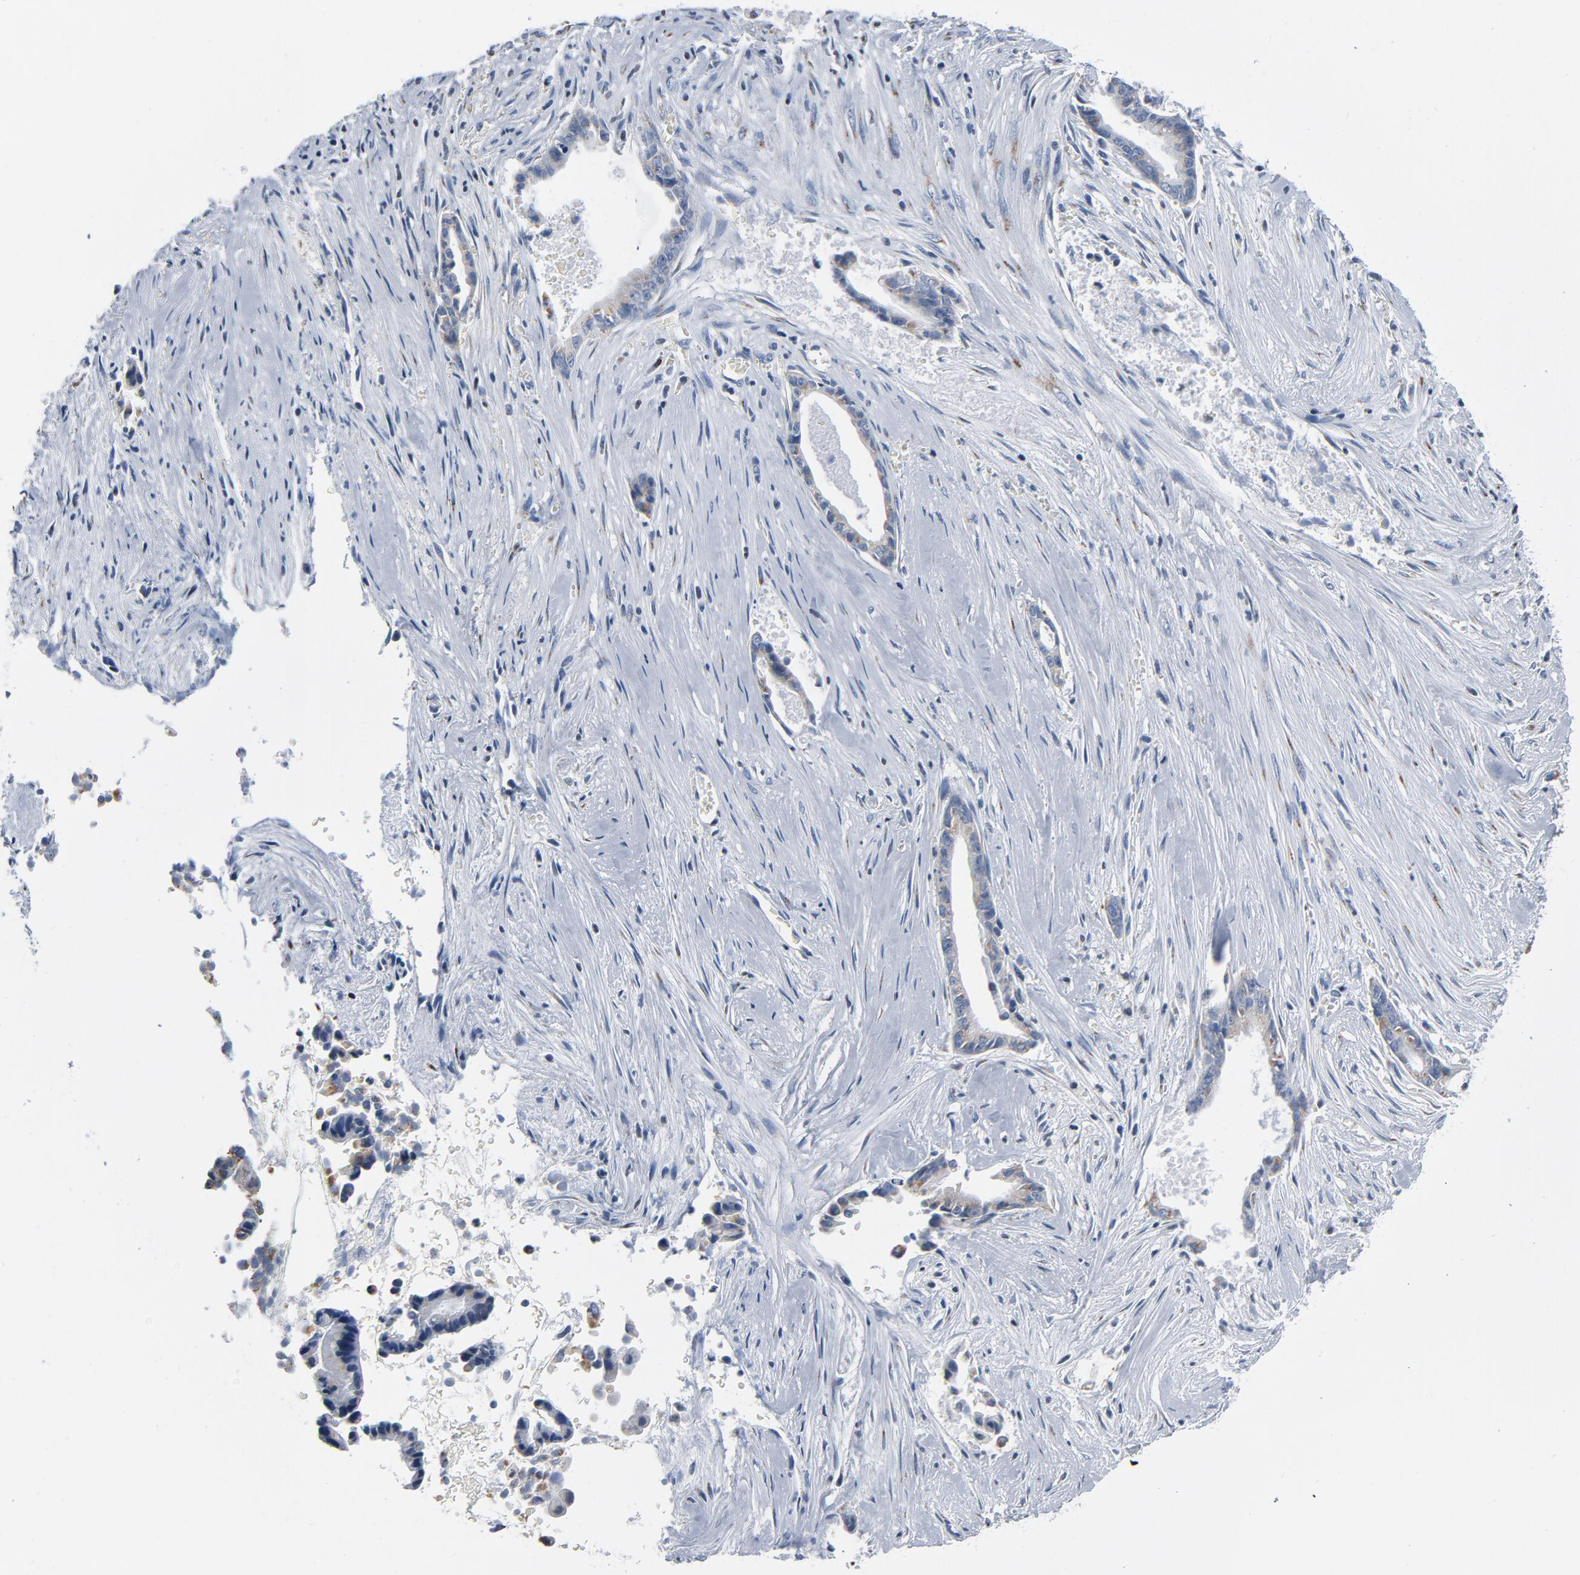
{"staining": {"intensity": "moderate", "quantity": "<25%", "location": "cytoplasmic/membranous"}, "tissue": "liver cancer", "cell_type": "Tumor cells", "image_type": "cancer", "snomed": [{"axis": "morphology", "description": "Cholangiocarcinoma"}, {"axis": "topography", "description": "Liver"}], "caption": "Protein analysis of liver cancer (cholangiocarcinoma) tissue displays moderate cytoplasmic/membranous expression in about <25% of tumor cells.", "gene": "YIPF6", "patient": {"sex": "female", "age": 55}}